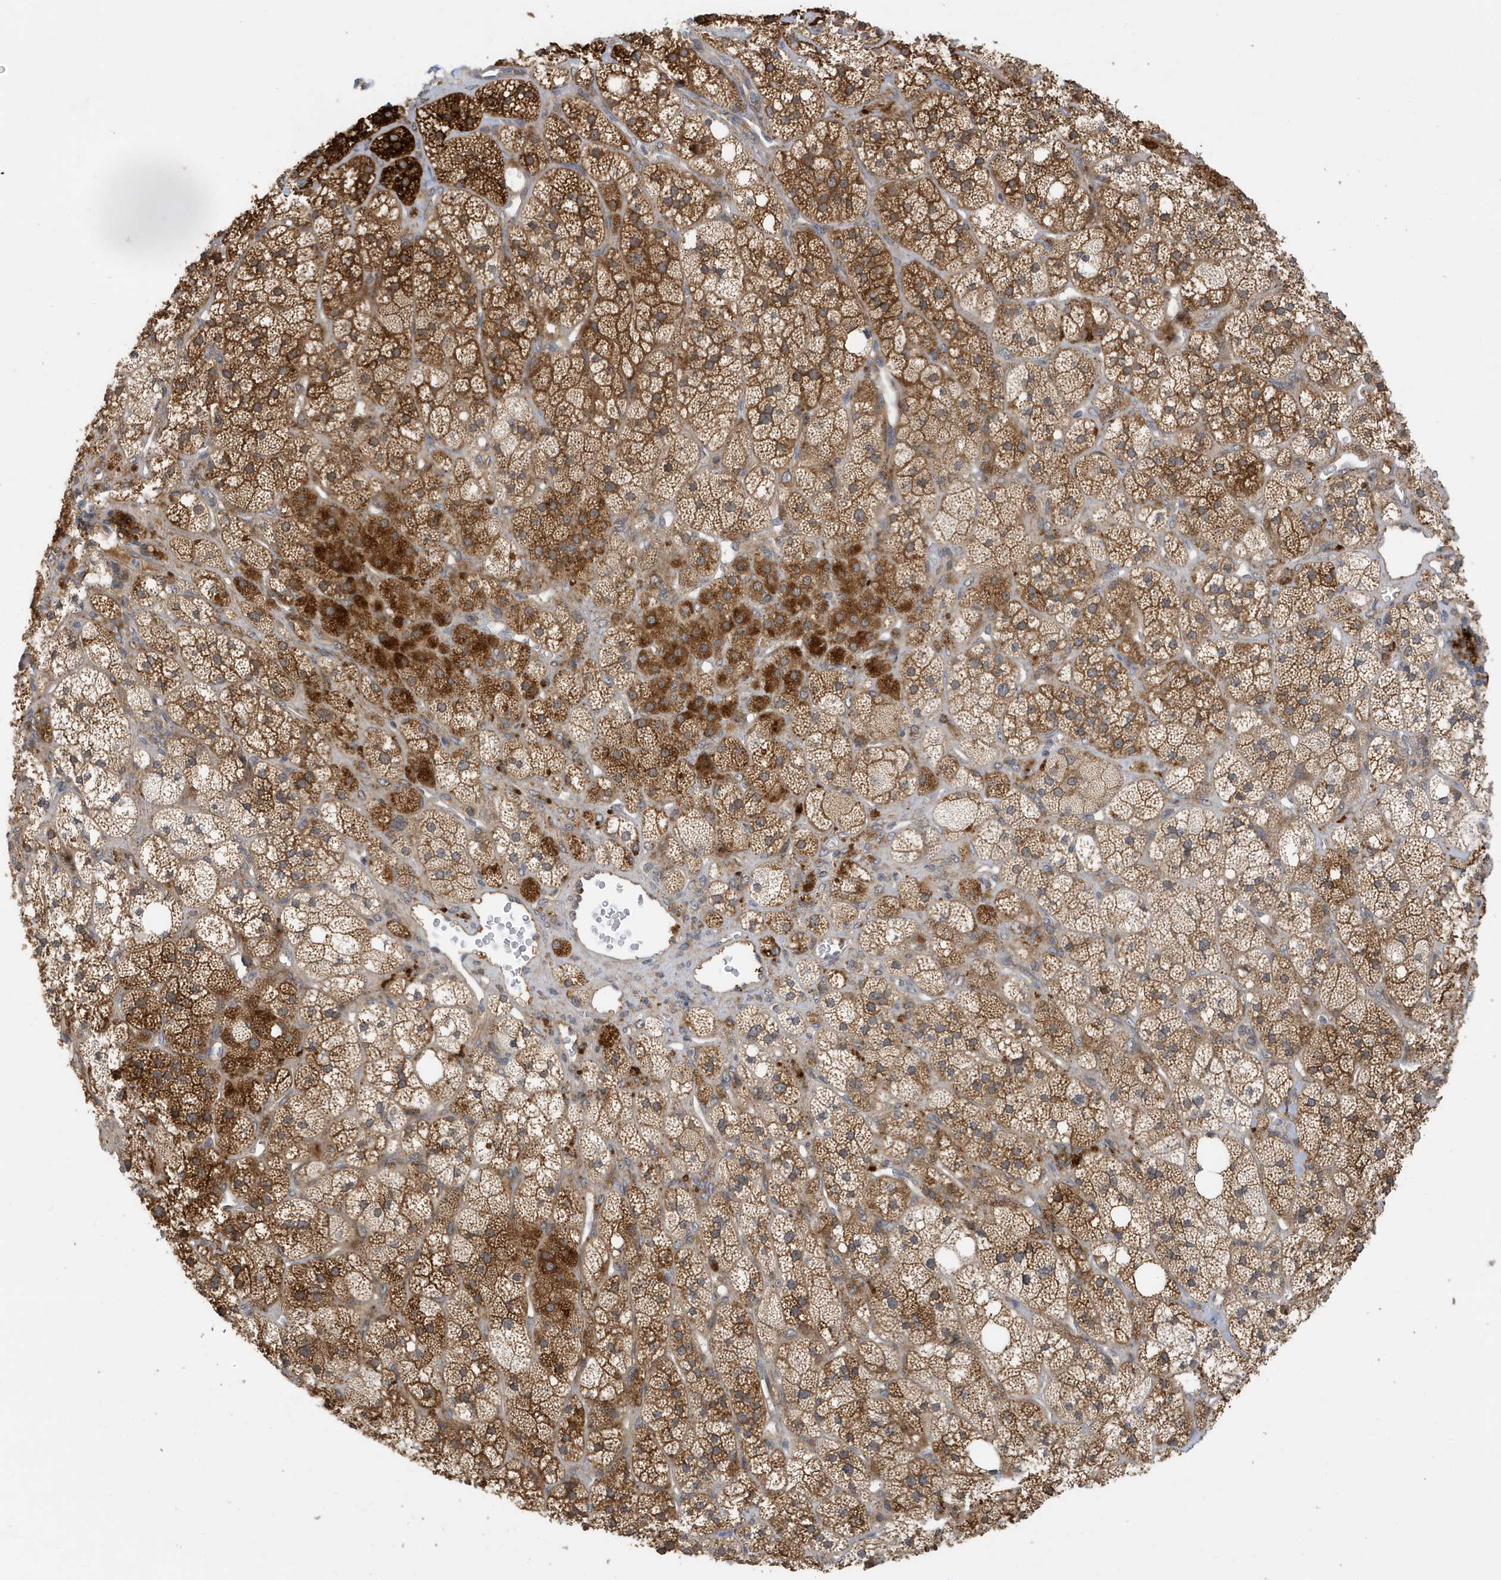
{"staining": {"intensity": "strong", "quantity": ">75%", "location": "cytoplasmic/membranous"}, "tissue": "adrenal gland", "cell_type": "Glandular cells", "image_type": "normal", "snomed": [{"axis": "morphology", "description": "Normal tissue, NOS"}, {"axis": "topography", "description": "Adrenal gland"}], "caption": "IHC histopathology image of unremarkable human adrenal gland stained for a protein (brown), which reveals high levels of strong cytoplasmic/membranous positivity in about >75% of glandular cells.", "gene": "LAPTM4A", "patient": {"sex": "male", "age": 61}}